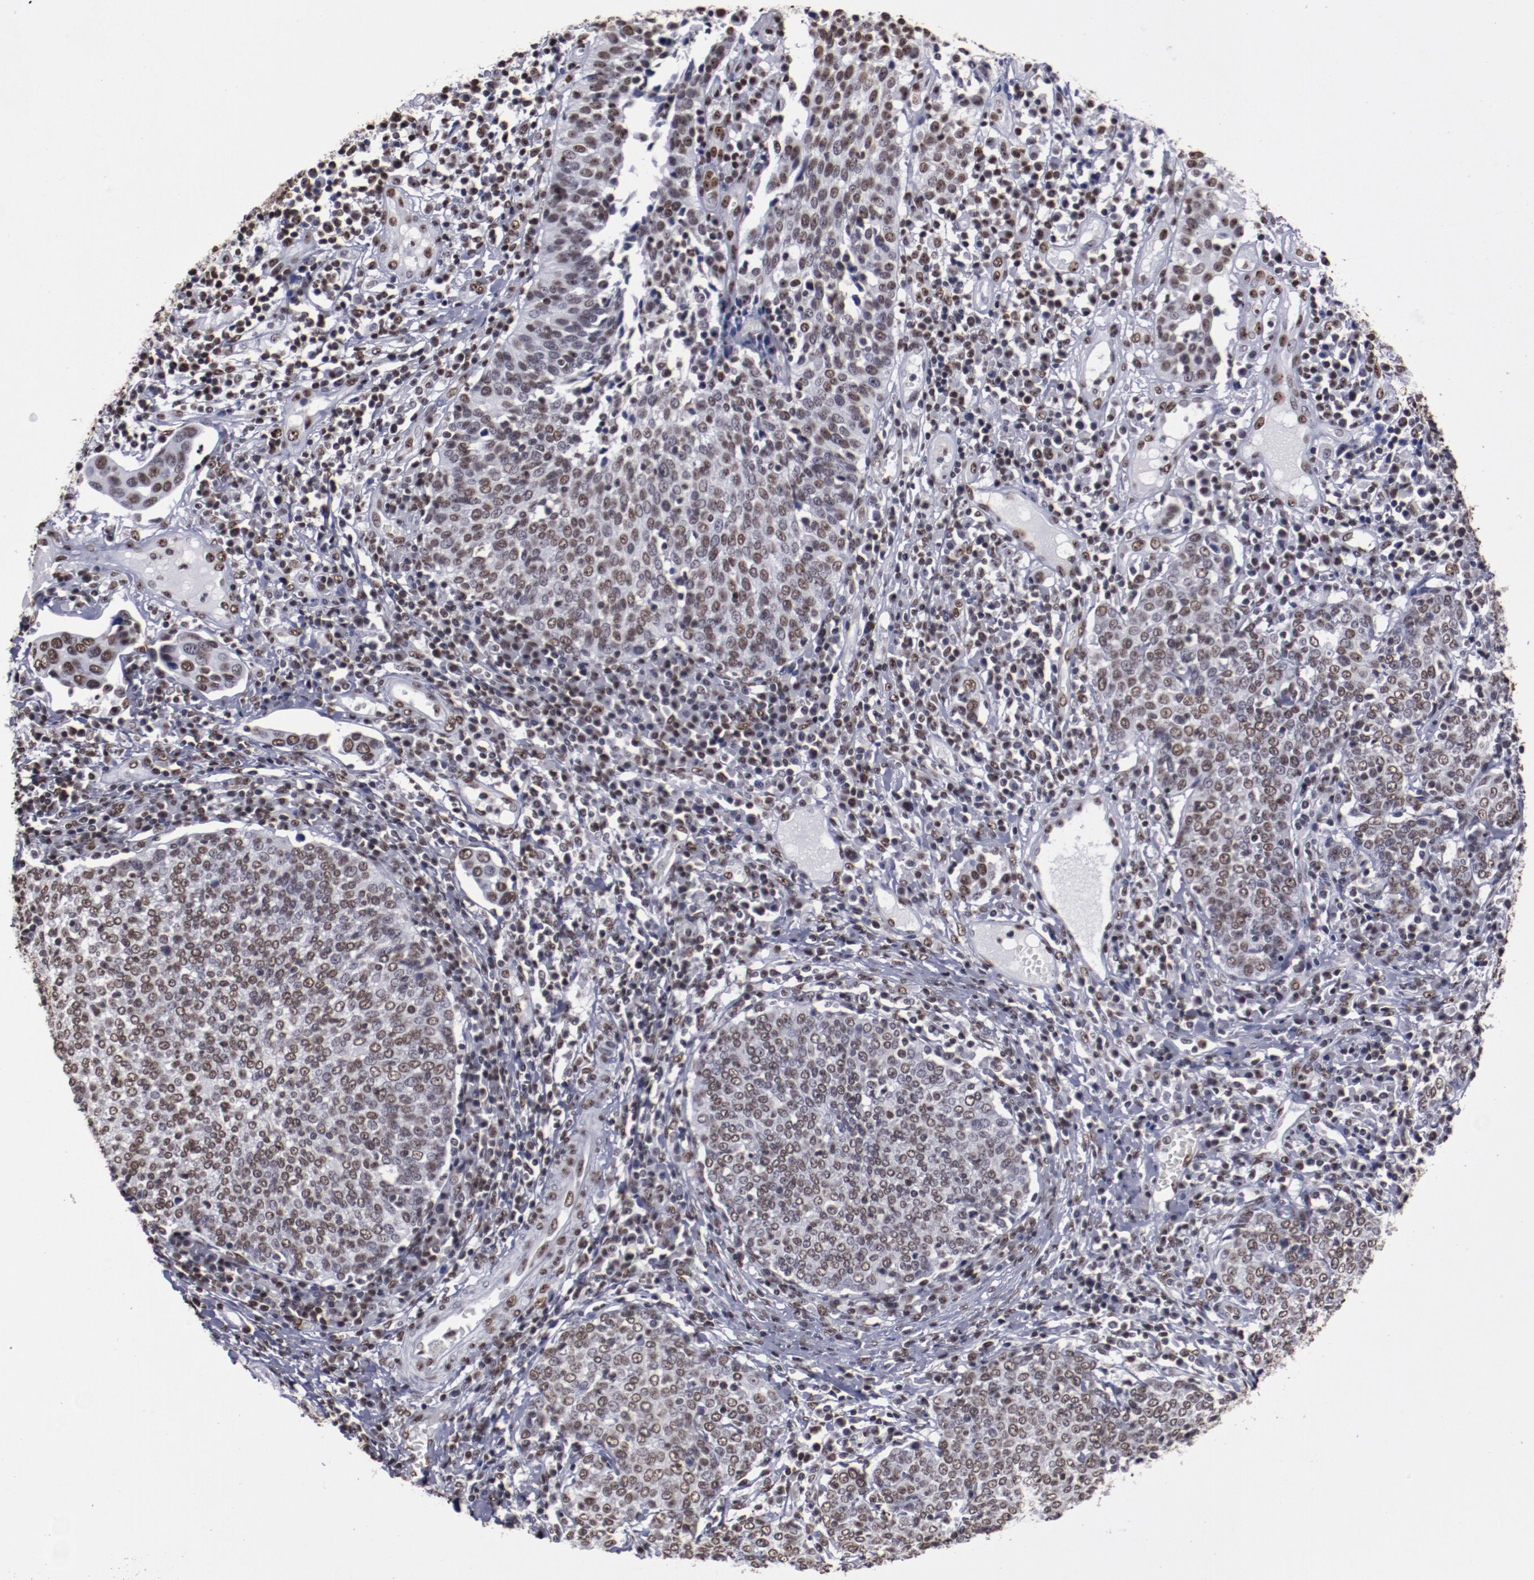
{"staining": {"intensity": "moderate", "quantity": ">75%", "location": "nuclear"}, "tissue": "cervical cancer", "cell_type": "Tumor cells", "image_type": "cancer", "snomed": [{"axis": "morphology", "description": "Squamous cell carcinoma, NOS"}, {"axis": "topography", "description": "Cervix"}], "caption": "Cervical cancer (squamous cell carcinoma) stained with a protein marker exhibits moderate staining in tumor cells.", "gene": "HNRNPA2B1", "patient": {"sex": "female", "age": 40}}